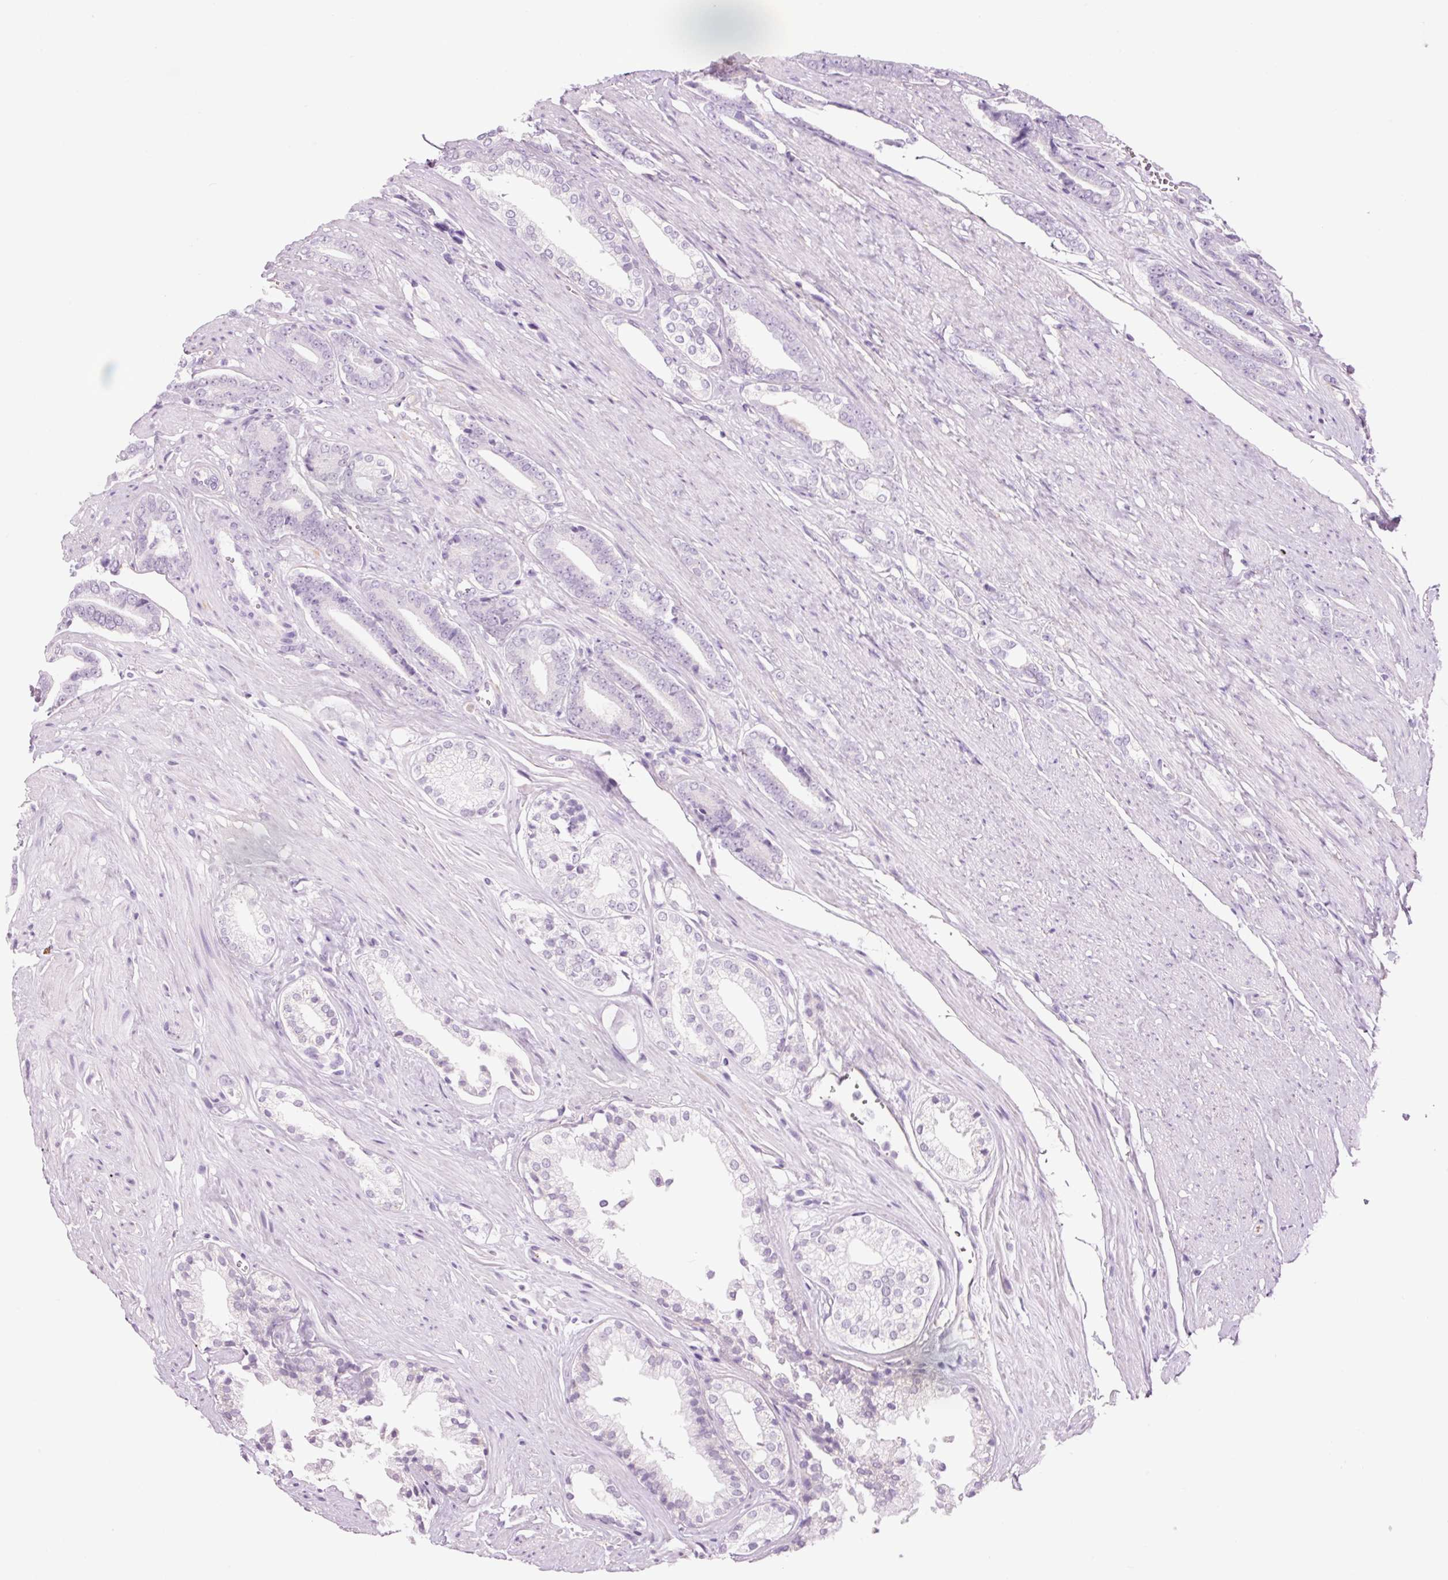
{"staining": {"intensity": "negative", "quantity": "none", "location": "none"}, "tissue": "prostate cancer", "cell_type": "Tumor cells", "image_type": "cancer", "snomed": [{"axis": "morphology", "description": "Adenocarcinoma, NOS"}, {"axis": "topography", "description": "Prostate and seminal vesicle, NOS"}], "caption": "Human prostate adenocarcinoma stained for a protein using immunohistochemistry reveals no expression in tumor cells.", "gene": "HSPA4L", "patient": {"sex": "male", "age": 76}}